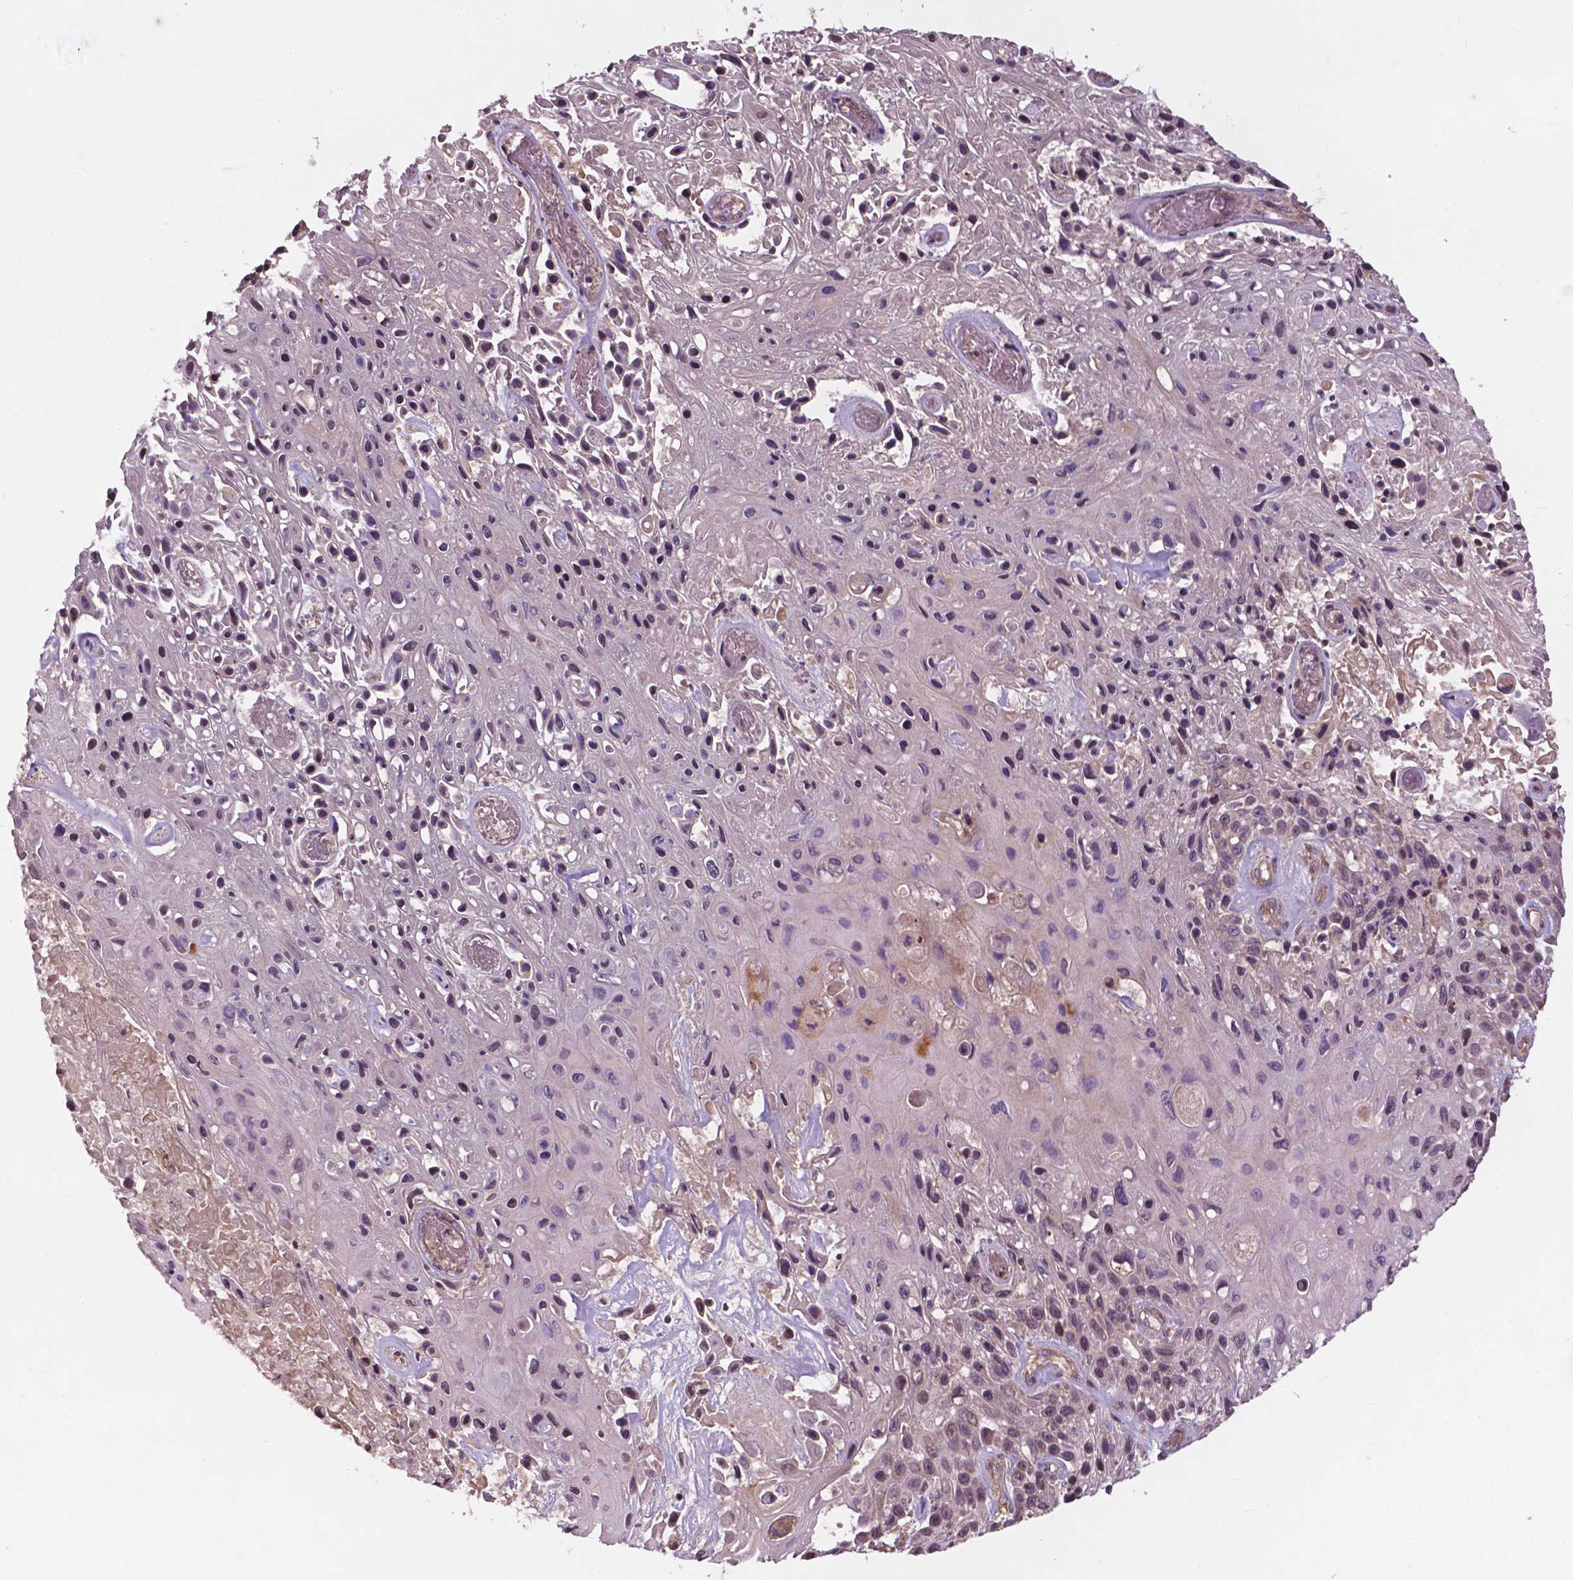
{"staining": {"intensity": "weak", "quantity": "<25%", "location": "nuclear"}, "tissue": "skin cancer", "cell_type": "Tumor cells", "image_type": "cancer", "snomed": [{"axis": "morphology", "description": "Squamous cell carcinoma, NOS"}, {"axis": "topography", "description": "Skin"}], "caption": "Immunohistochemistry (IHC) micrograph of neoplastic tissue: human skin squamous cell carcinoma stained with DAB exhibits no significant protein expression in tumor cells. Brightfield microscopy of immunohistochemistry stained with DAB (brown) and hematoxylin (blue), captured at high magnification.", "gene": "CDC42BPA", "patient": {"sex": "male", "age": 82}}